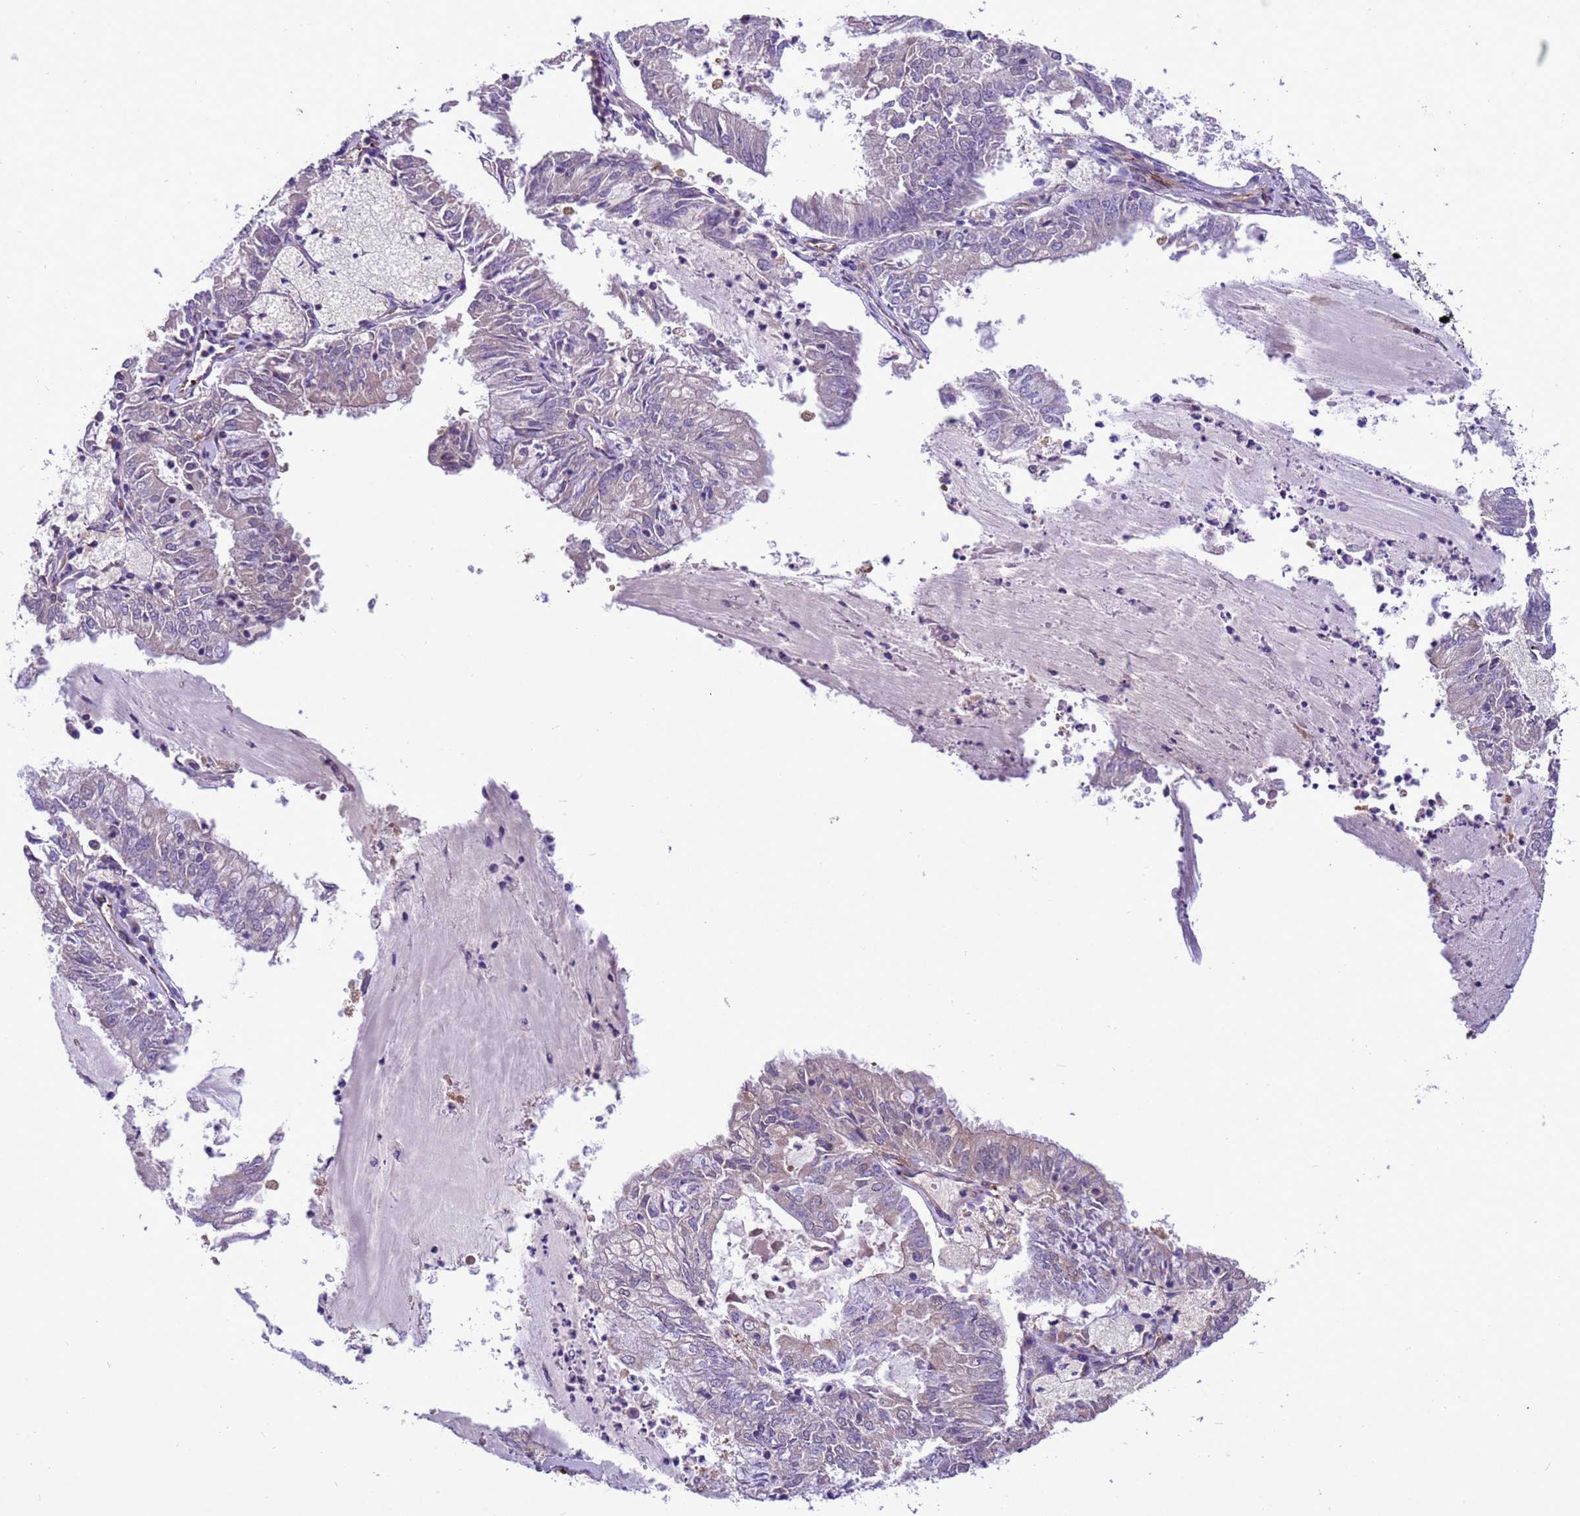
{"staining": {"intensity": "negative", "quantity": "none", "location": "none"}, "tissue": "endometrial cancer", "cell_type": "Tumor cells", "image_type": "cancer", "snomed": [{"axis": "morphology", "description": "Adenocarcinoma, NOS"}, {"axis": "topography", "description": "Endometrium"}], "caption": "Endometrial cancer was stained to show a protein in brown. There is no significant expression in tumor cells. (DAB (3,3'-diaminobenzidine) immunohistochemistry visualized using brightfield microscopy, high magnification).", "gene": "RABEP2", "patient": {"sex": "female", "age": 57}}